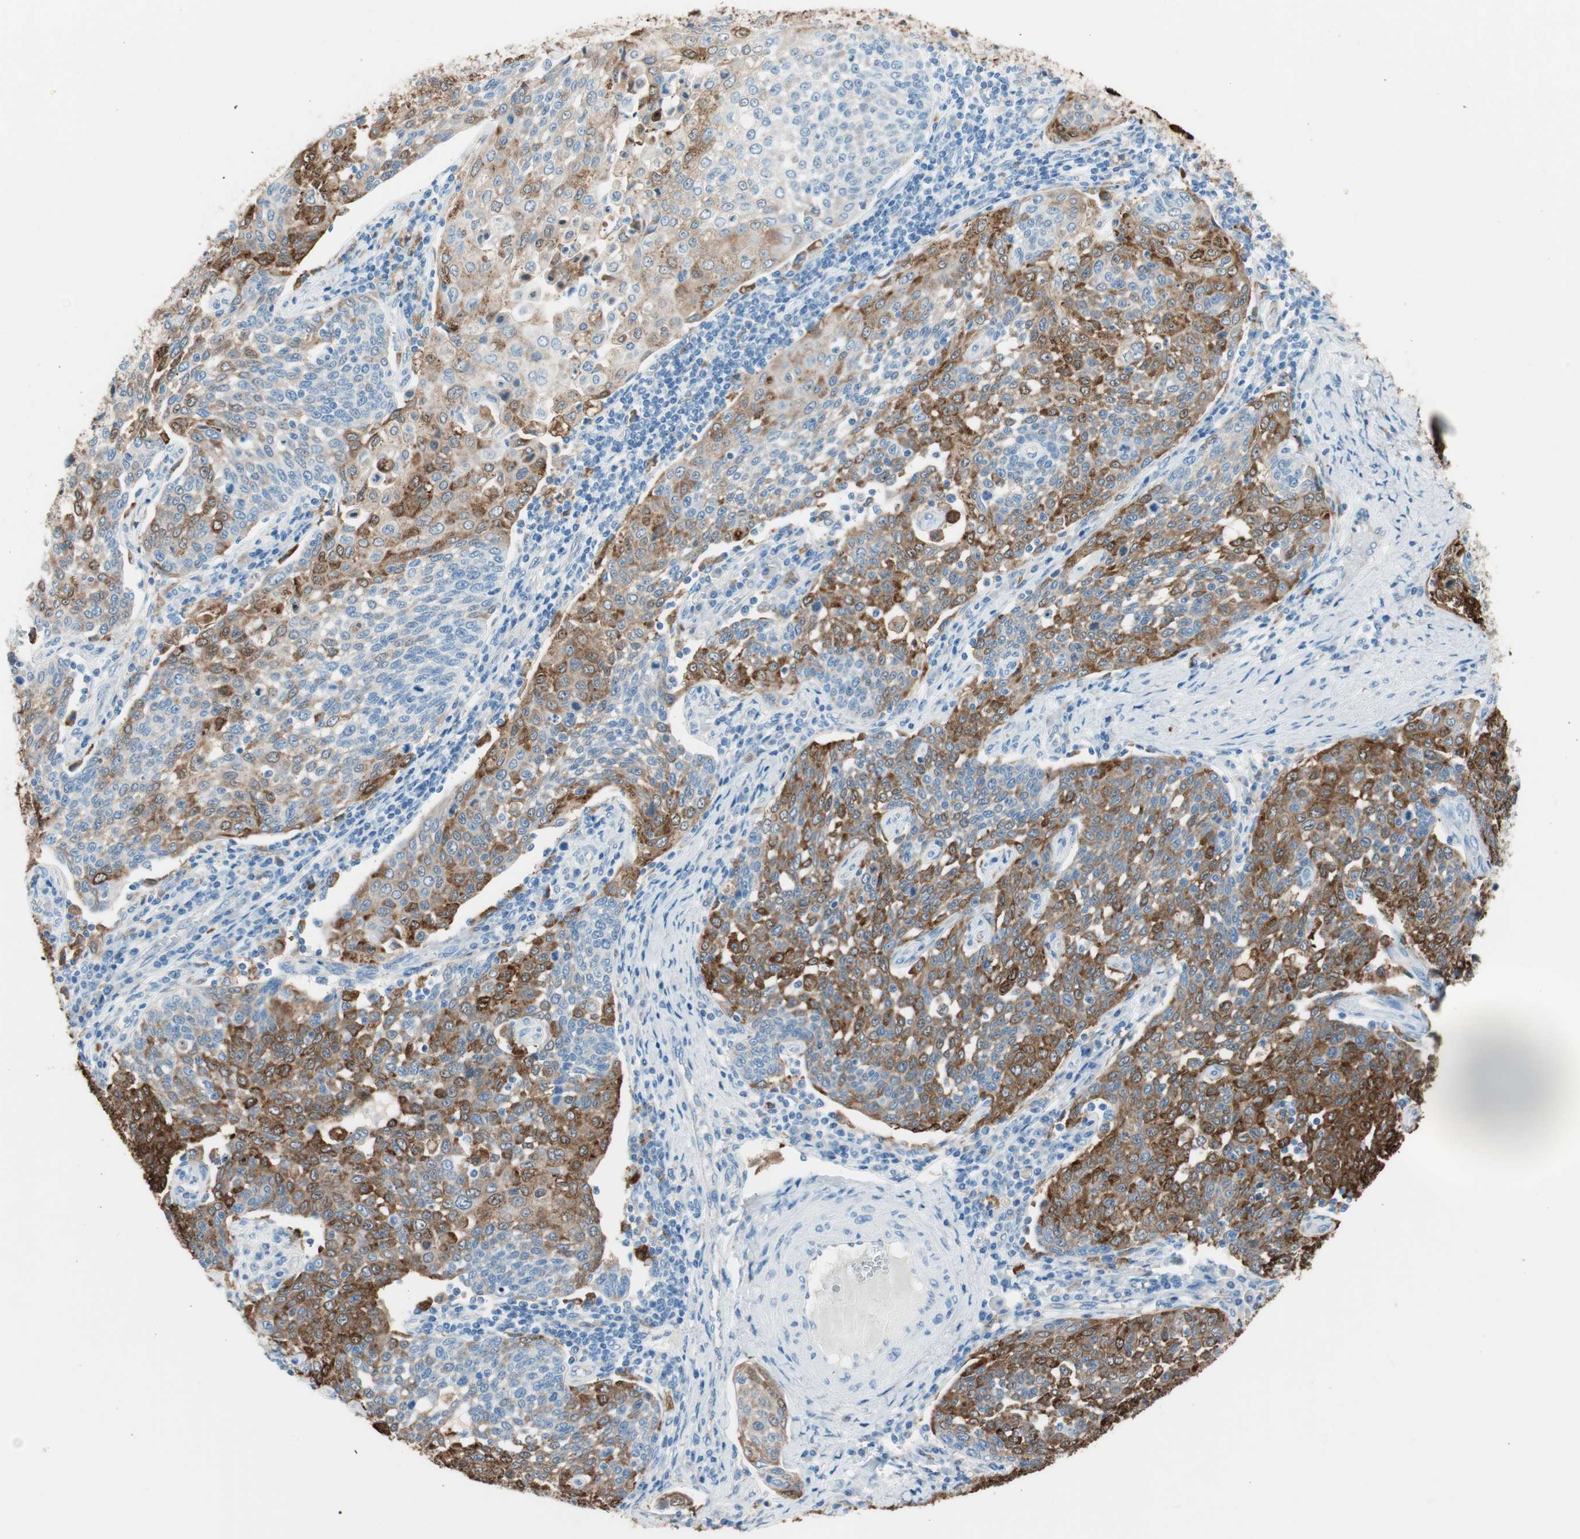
{"staining": {"intensity": "strong", "quantity": "25%-75%", "location": "cytoplasmic/membranous"}, "tissue": "cervical cancer", "cell_type": "Tumor cells", "image_type": "cancer", "snomed": [{"axis": "morphology", "description": "Squamous cell carcinoma, NOS"}, {"axis": "topography", "description": "Cervix"}], "caption": "Immunohistochemistry (DAB) staining of cervical cancer (squamous cell carcinoma) displays strong cytoplasmic/membranous protein positivity in approximately 25%-75% of tumor cells.", "gene": "GLUL", "patient": {"sex": "female", "age": 34}}